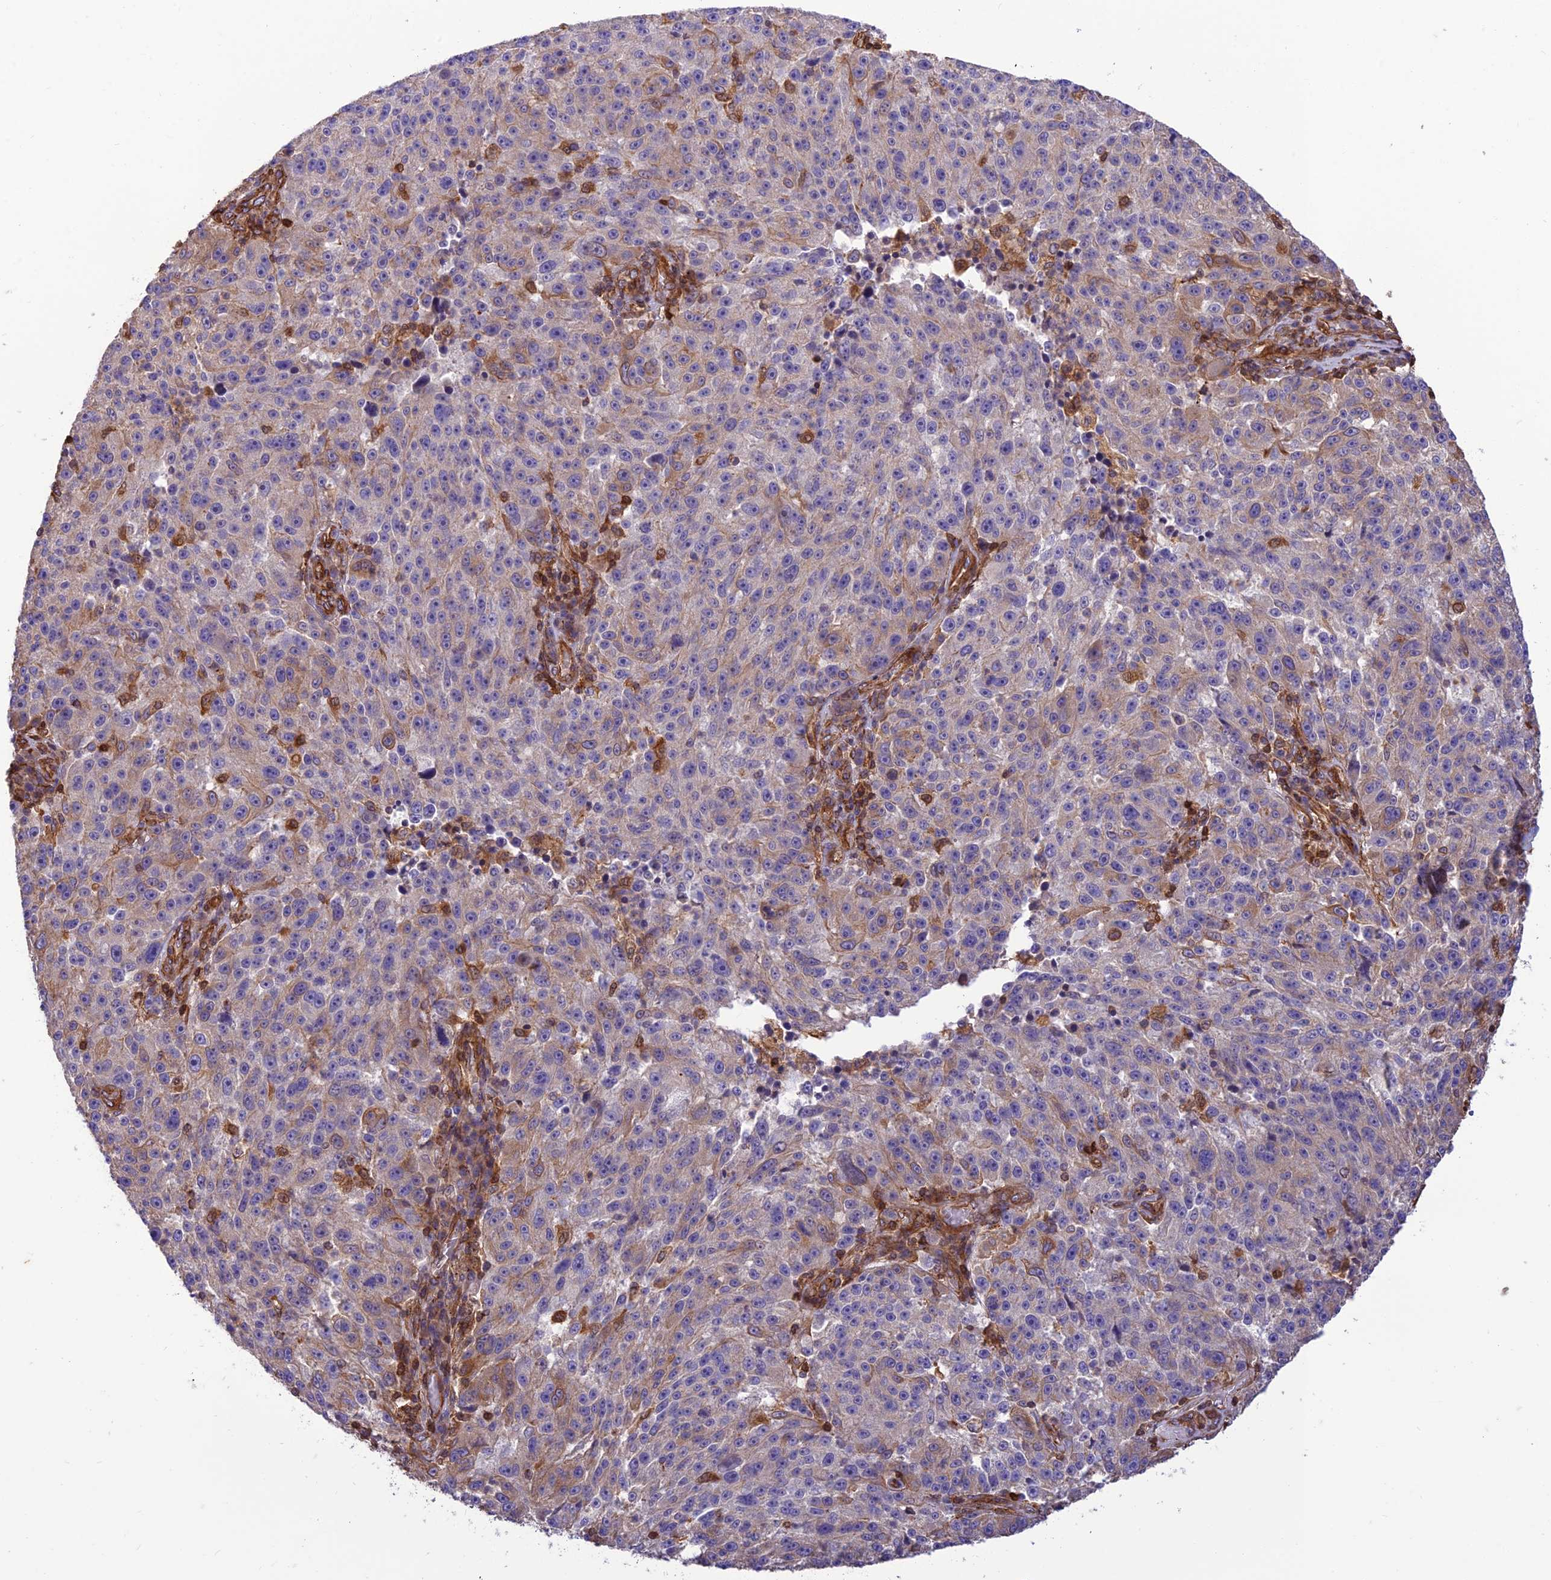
{"staining": {"intensity": "moderate", "quantity": "<25%", "location": "cytoplasmic/membranous"}, "tissue": "melanoma", "cell_type": "Tumor cells", "image_type": "cancer", "snomed": [{"axis": "morphology", "description": "Malignant melanoma, NOS"}, {"axis": "topography", "description": "Skin"}], "caption": "IHC micrograph of malignant melanoma stained for a protein (brown), which exhibits low levels of moderate cytoplasmic/membranous staining in about <25% of tumor cells.", "gene": "HPSE2", "patient": {"sex": "male", "age": 53}}